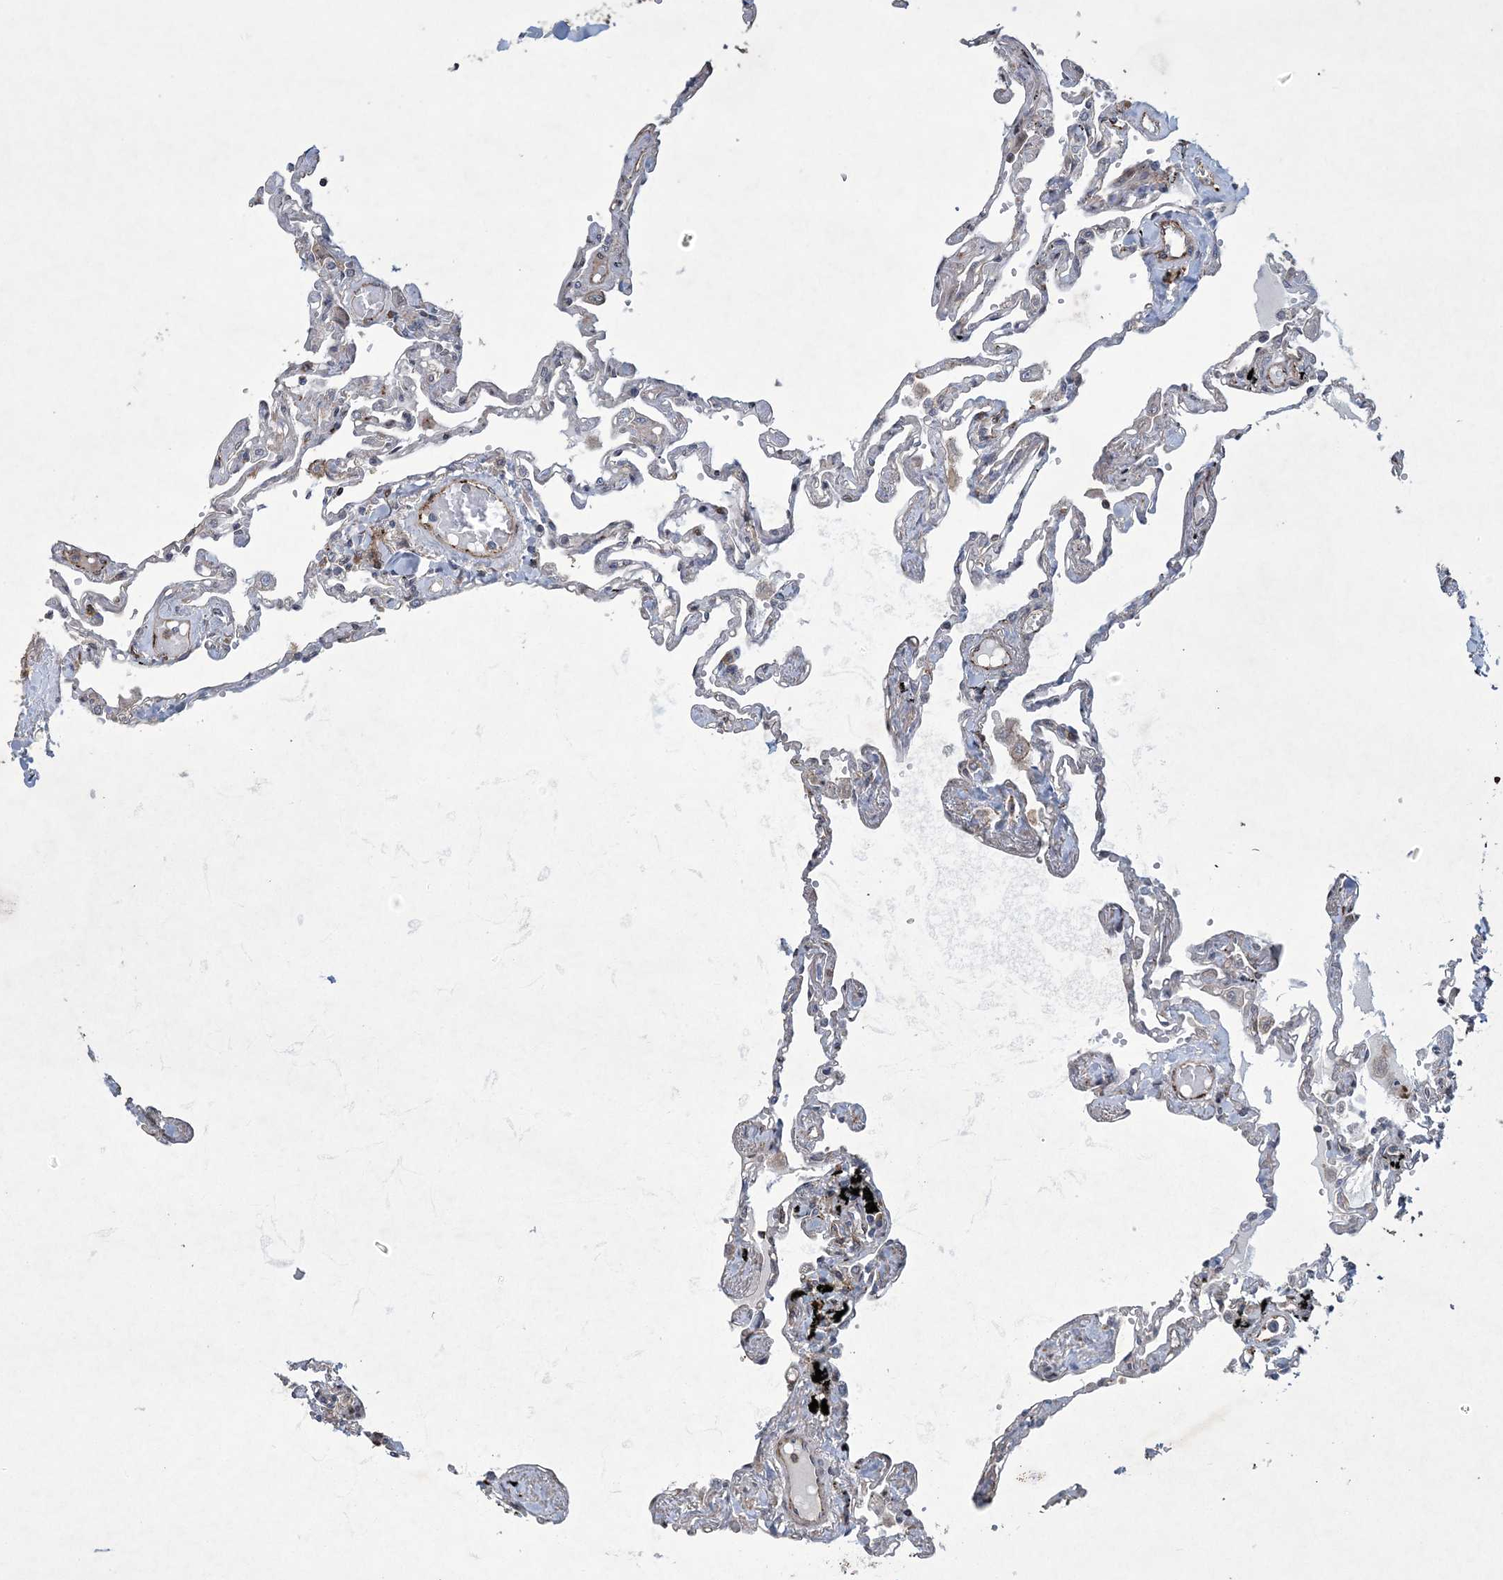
{"staining": {"intensity": "moderate", "quantity": "<25%", "location": "cytoplasmic/membranous"}, "tissue": "lung", "cell_type": "Alveolar cells", "image_type": "normal", "snomed": [{"axis": "morphology", "description": "Normal tissue, NOS"}, {"axis": "topography", "description": "Lung"}], "caption": "Brown immunohistochemical staining in normal human lung shows moderate cytoplasmic/membranous positivity in approximately <25% of alveolar cells.", "gene": "N4BP2", "patient": {"sex": "female", "age": 67}}